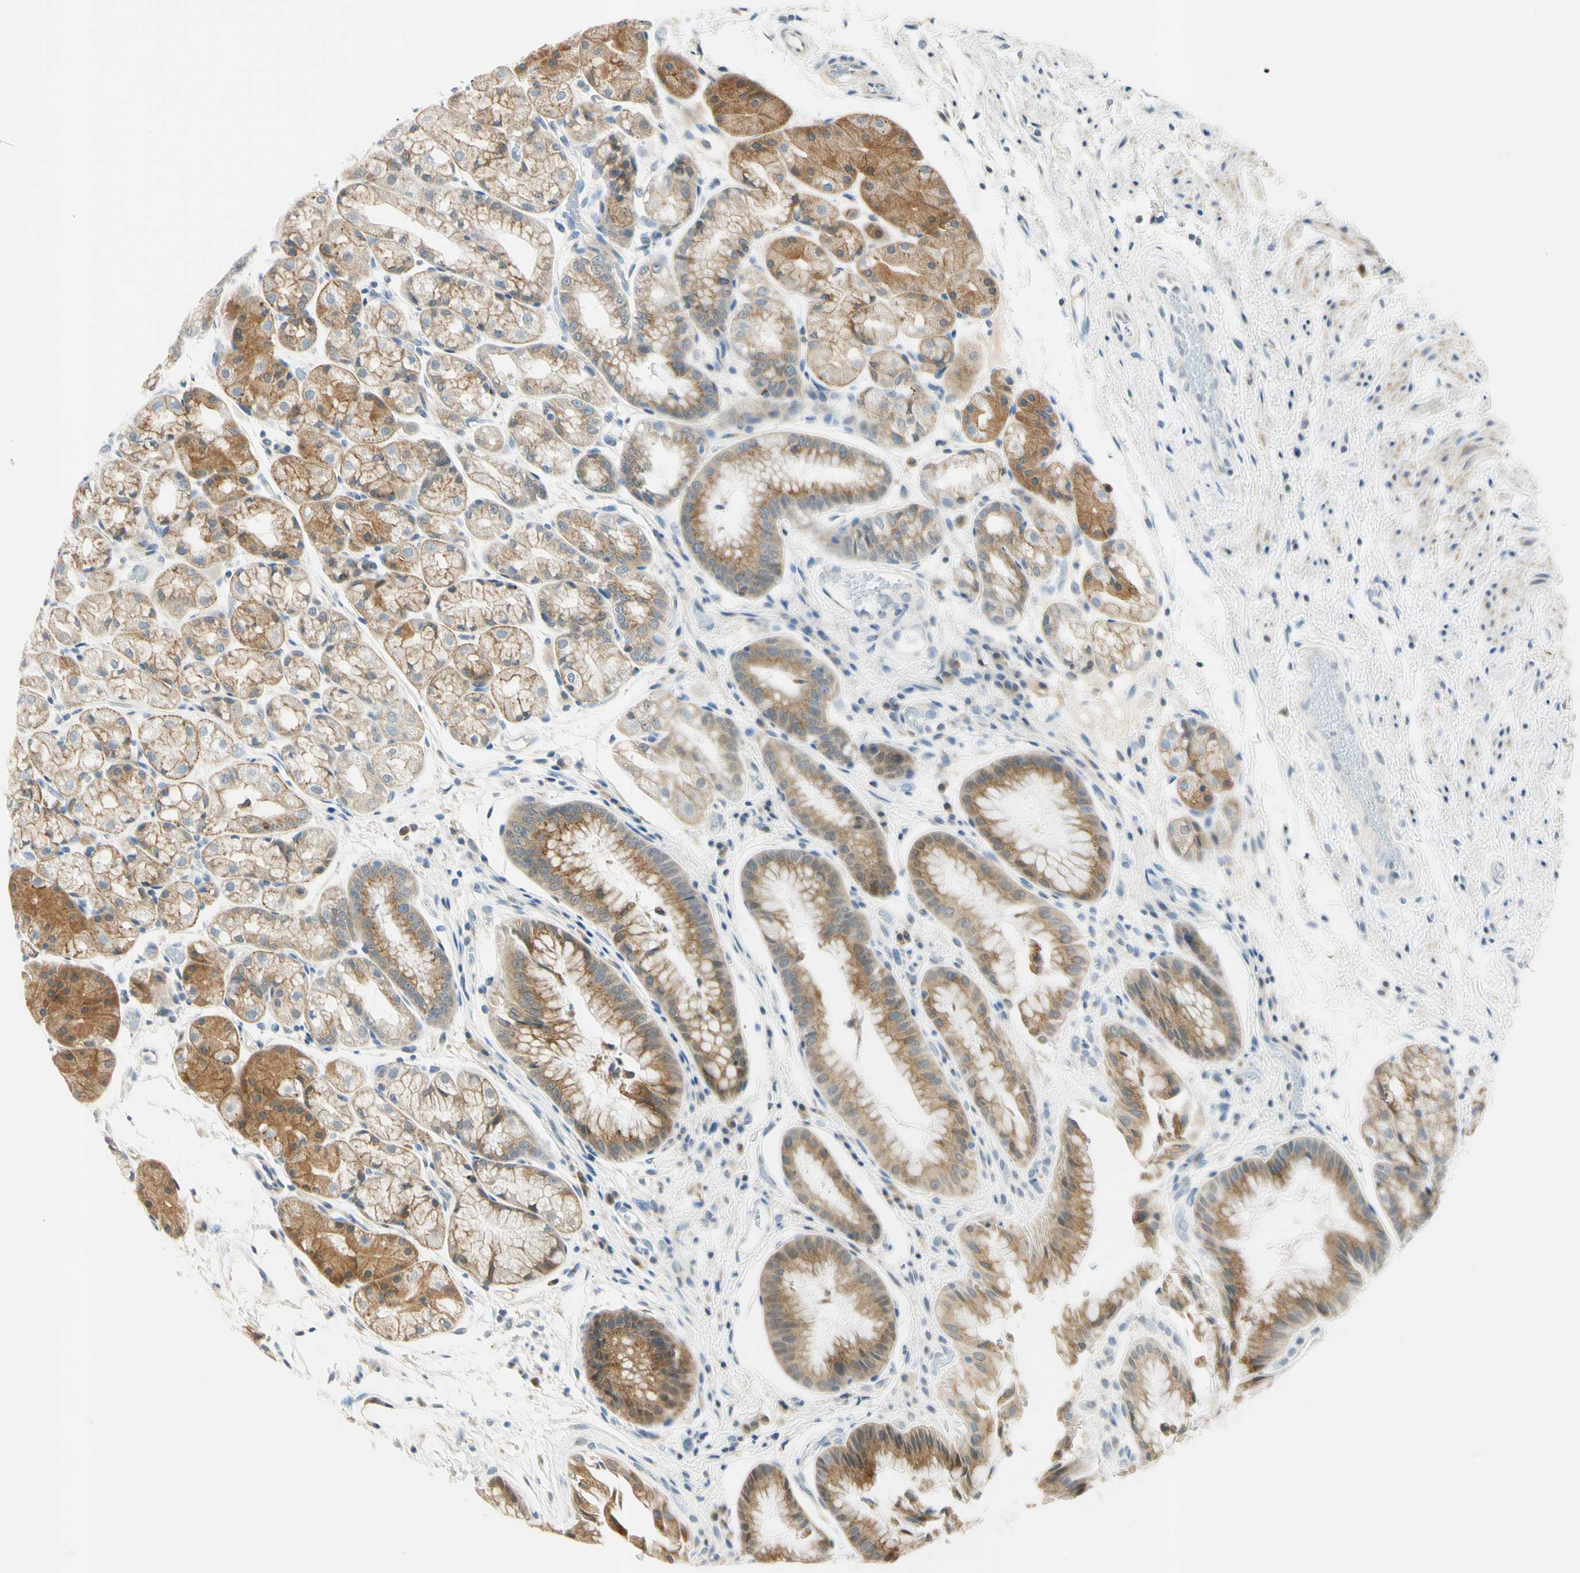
{"staining": {"intensity": "moderate", "quantity": ">75%", "location": "cytoplasmic/membranous"}, "tissue": "stomach", "cell_type": "Glandular cells", "image_type": "normal", "snomed": [{"axis": "morphology", "description": "Normal tissue, NOS"}, {"axis": "topography", "description": "Stomach, upper"}], "caption": "Immunohistochemical staining of normal human stomach displays medium levels of moderate cytoplasmic/membranous expression in about >75% of glandular cells.", "gene": "RPS6KB2", "patient": {"sex": "male", "age": 72}}